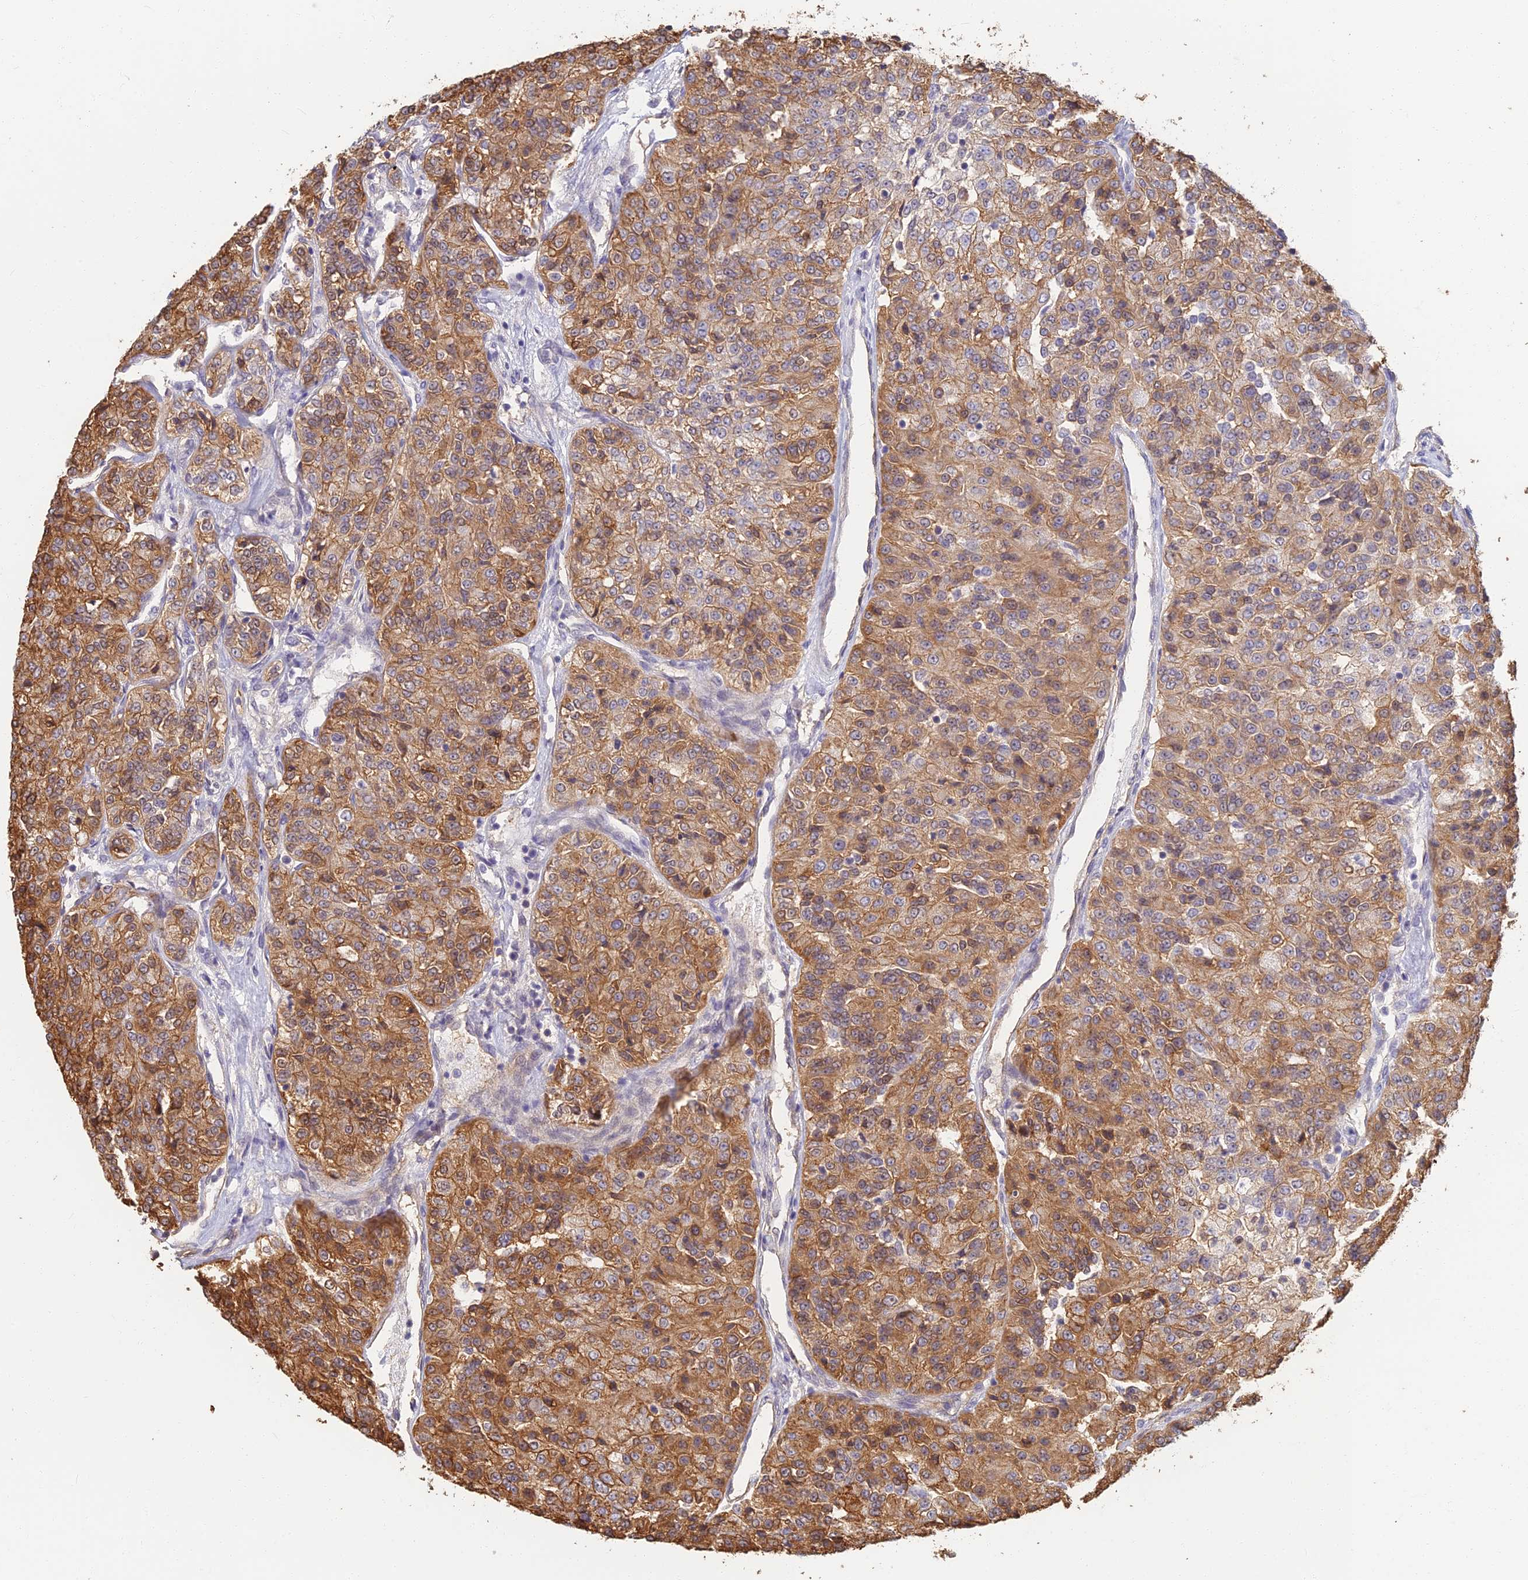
{"staining": {"intensity": "moderate", "quantity": ">75%", "location": "cytoplasmic/membranous"}, "tissue": "renal cancer", "cell_type": "Tumor cells", "image_type": "cancer", "snomed": [{"axis": "morphology", "description": "Adenocarcinoma, NOS"}, {"axis": "topography", "description": "Kidney"}], "caption": "This is an image of immunohistochemistry (IHC) staining of renal cancer, which shows moderate staining in the cytoplasmic/membranous of tumor cells.", "gene": "LRRN3", "patient": {"sex": "female", "age": 63}}